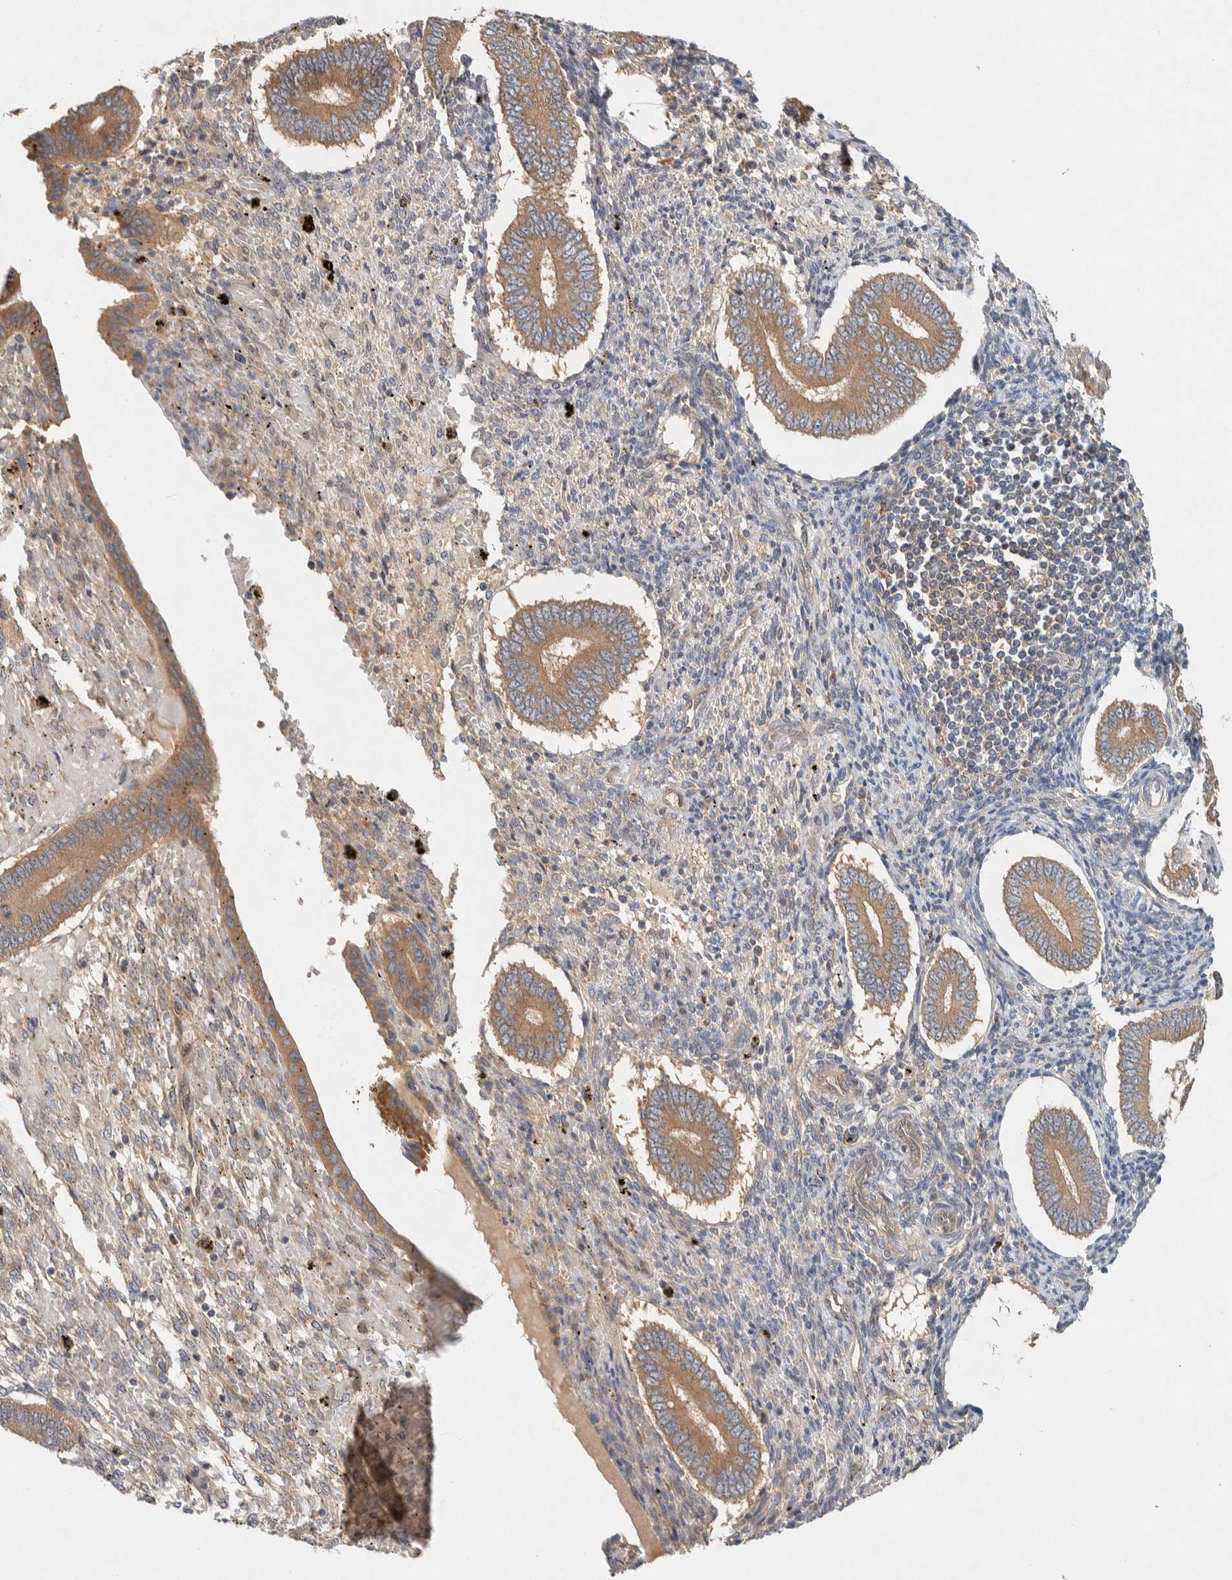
{"staining": {"intensity": "weak", "quantity": "25%-75%", "location": "cytoplasmic/membranous"}, "tissue": "endometrium", "cell_type": "Cells in endometrial stroma", "image_type": "normal", "snomed": [{"axis": "morphology", "description": "Normal tissue, NOS"}, {"axis": "topography", "description": "Endometrium"}], "caption": "Immunohistochemistry (IHC) photomicrograph of normal endometrium: endometrium stained using immunohistochemistry demonstrates low levels of weak protein expression localized specifically in the cytoplasmic/membranous of cells in endometrial stroma, appearing as a cytoplasmic/membranous brown color.", "gene": "PXK", "patient": {"sex": "female", "age": 42}}